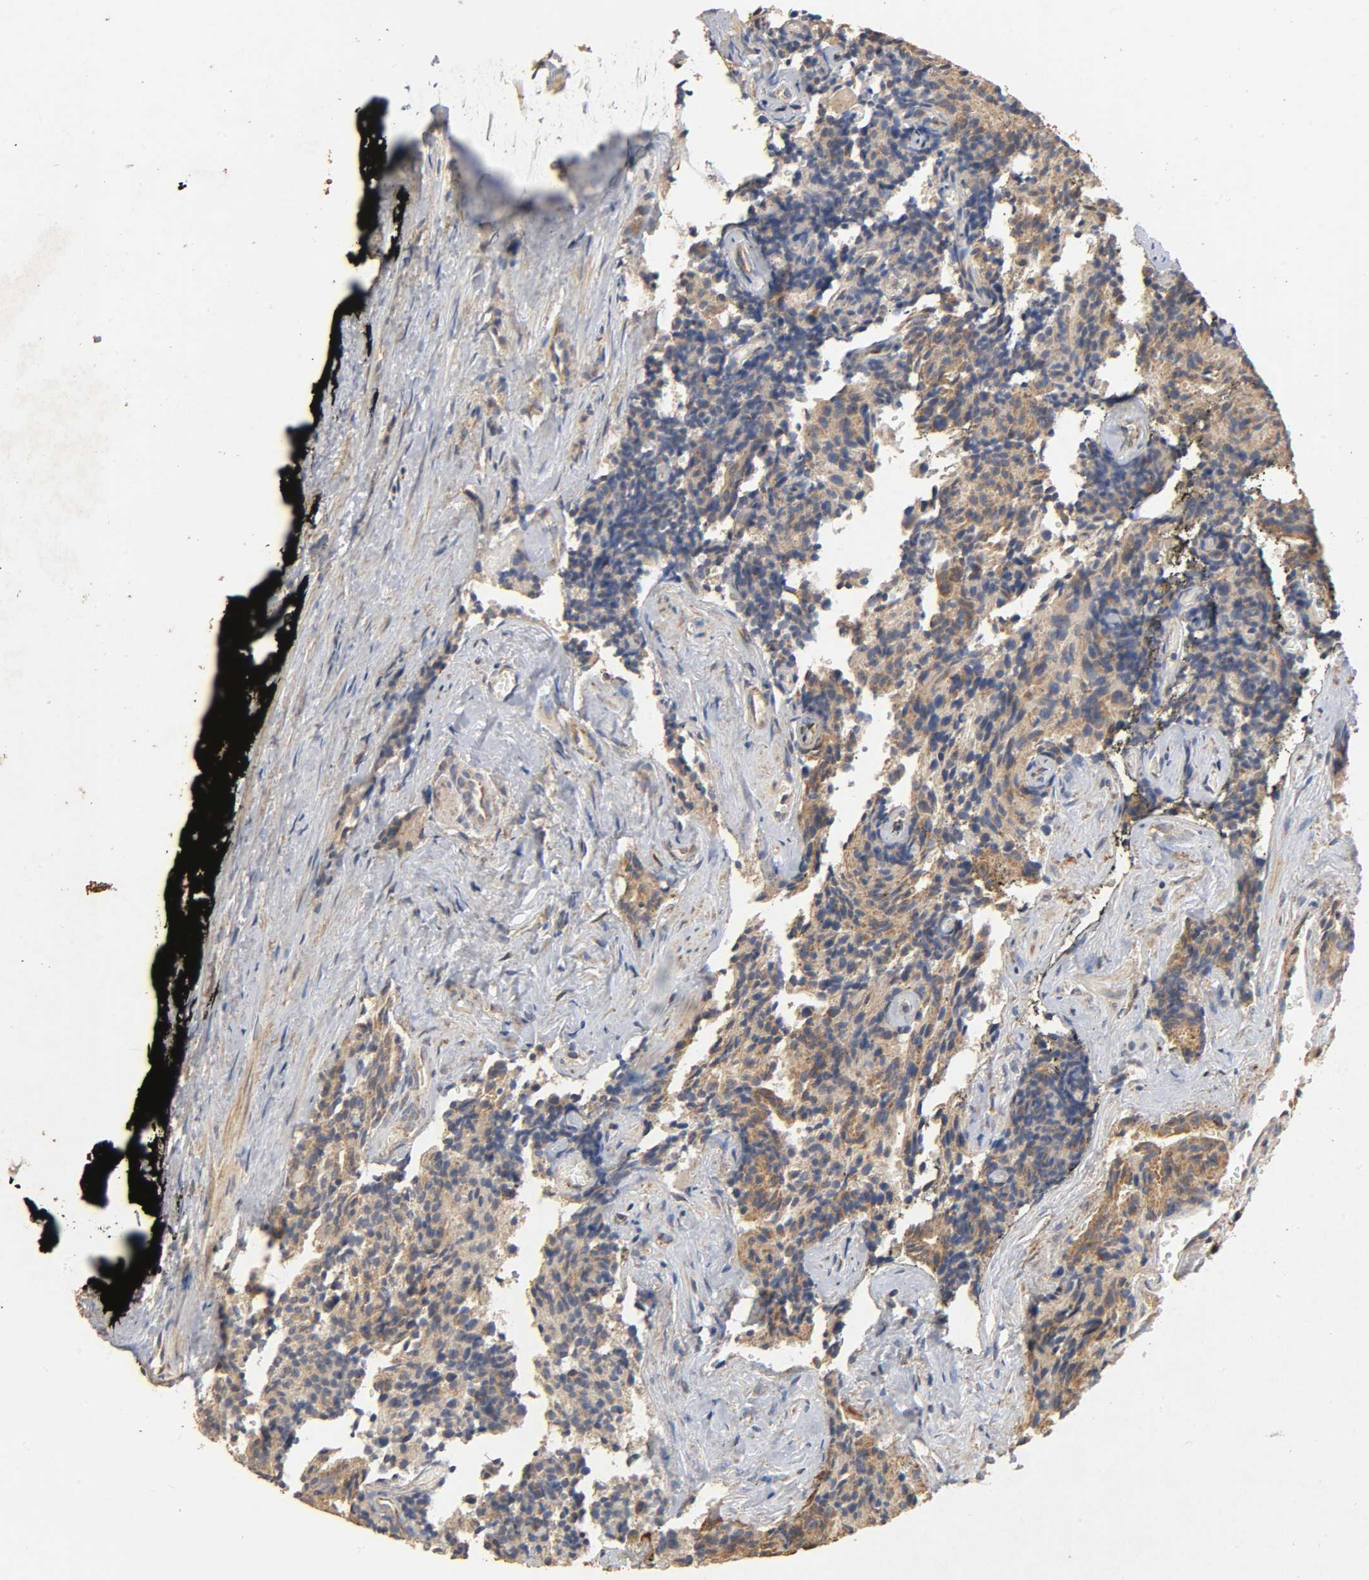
{"staining": {"intensity": "moderate", "quantity": ">75%", "location": "cytoplasmic/membranous"}, "tissue": "prostate cancer", "cell_type": "Tumor cells", "image_type": "cancer", "snomed": [{"axis": "morphology", "description": "Adenocarcinoma, High grade"}, {"axis": "topography", "description": "Prostate"}], "caption": "Human prostate cancer (adenocarcinoma (high-grade)) stained for a protein (brown) demonstrates moderate cytoplasmic/membranous positive expression in approximately >75% of tumor cells.", "gene": "NDUFS3", "patient": {"sex": "male", "age": 58}}